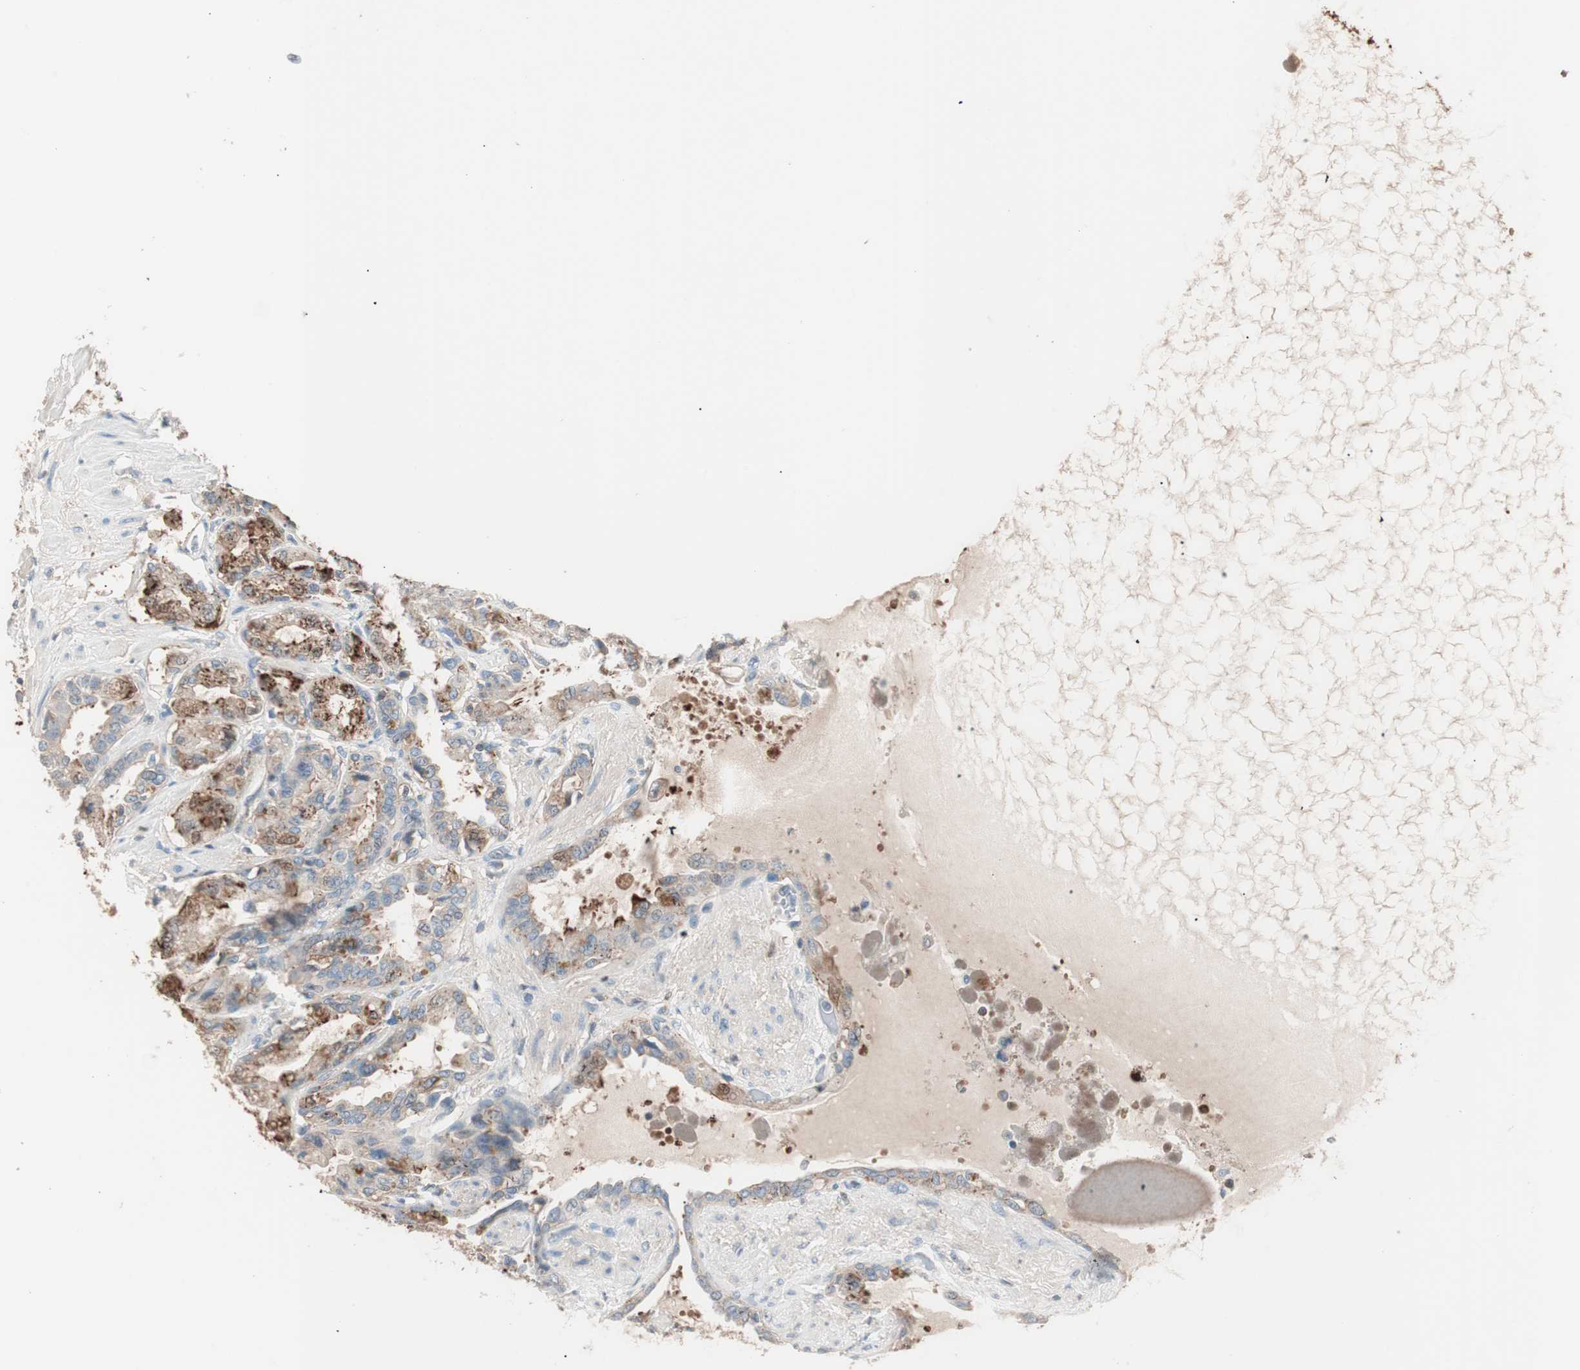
{"staining": {"intensity": "moderate", "quantity": ">75%", "location": "cytoplasmic/membranous"}, "tissue": "seminal vesicle", "cell_type": "Glandular cells", "image_type": "normal", "snomed": [{"axis": "morphology", "description": "Normal tissue, NOS"}, {"axis": "topography", "description": "Seminal veicle"}], "caption": "Unremarkable seminal vesicle was stained to show a protein in brown. There is medium levels of moderate cytoplasmic/membranous positivity in approximately >75% of glandular cells.", "gene": "RAD54B", "patient": {"sex": "male", "age": 61}}